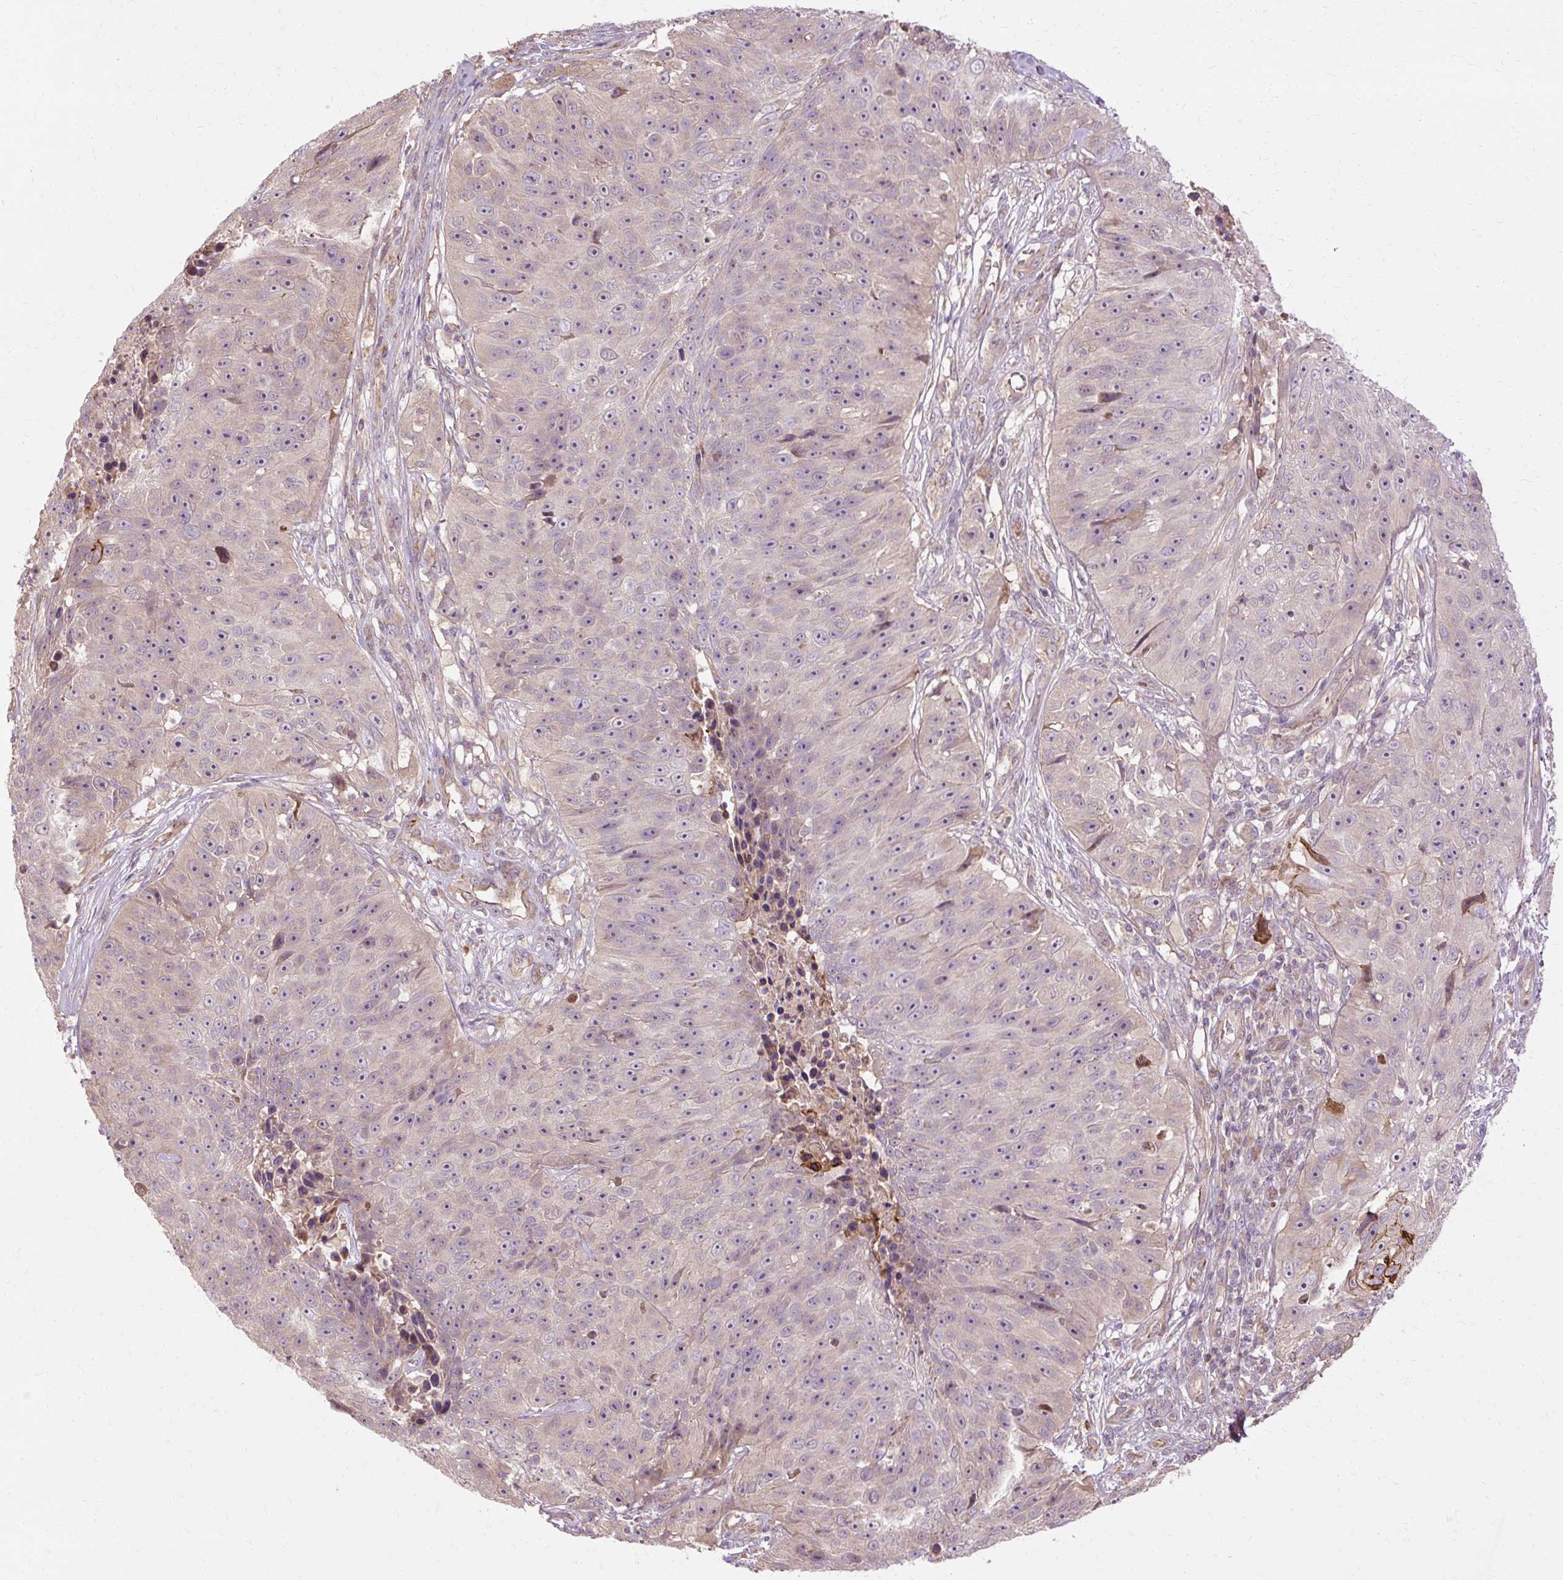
{"staining": {"intensity": "negative", "quantity": "none", "location": "none"}, "tissue": "skin cancer", "cell_type": "Tumor cells", "image_type": "cancer", "snomed": [{"axis": "morphology", "description": "Squamous cell carcinoma, NOS"}, {"axis": "topography", "description": "Skin"}], "caption": "Immunohistochemistry histopathology image of human skin cancer stained for a protein (brown), which reveals no positivity in tumor cells.", "gene": "FLRT1", "patient": {"sex": "female", "age": 87}}